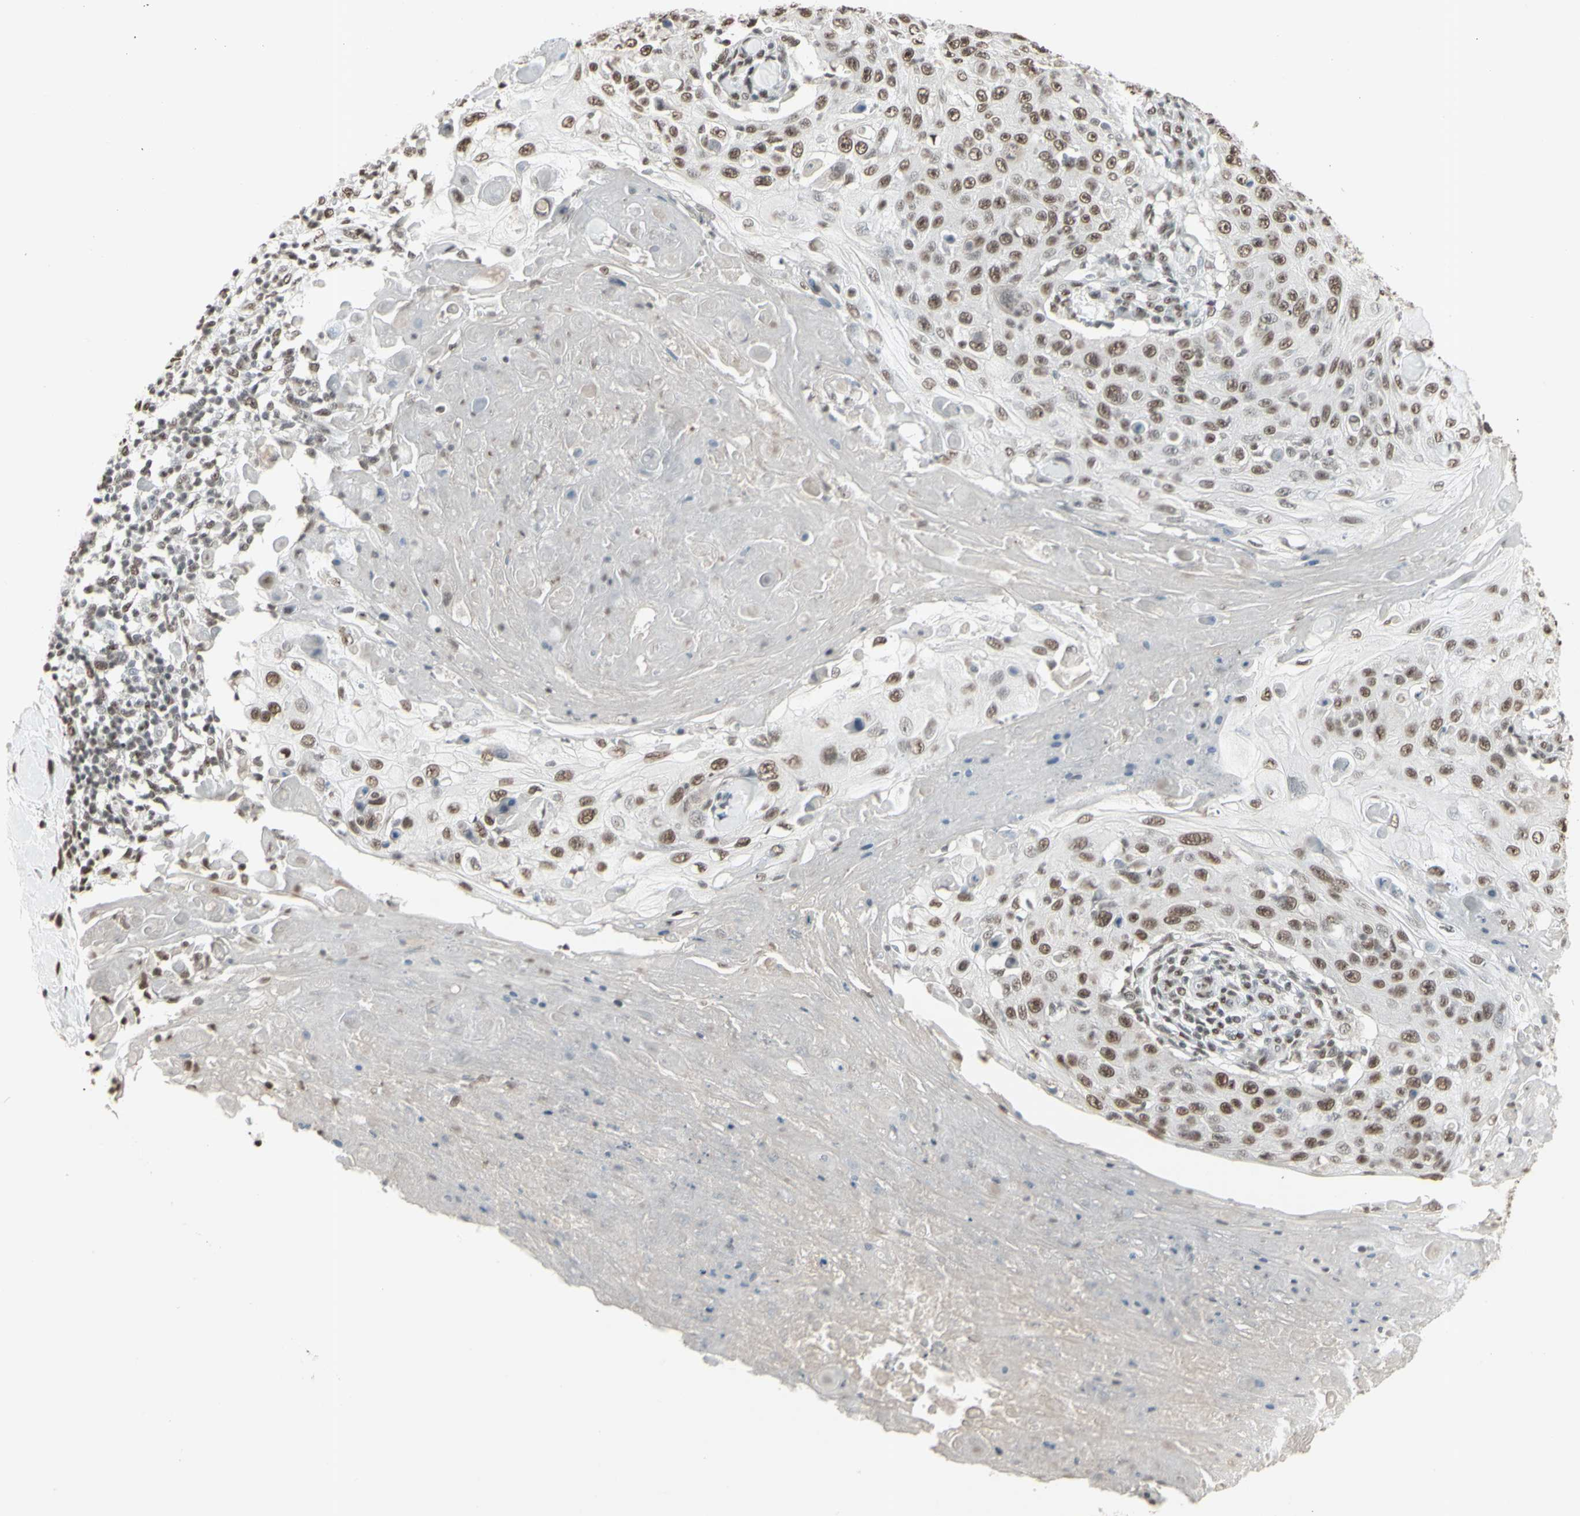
{"staining": {"intensity": "moderate", "quantity": ">75%", "location": "nuclear"}, "tissue": "skin cancer", "cell_type": "Tumor cells", "image_type": "cancer", "snomed": [{"axis": "morphology", "description": "Squamous cell carcinoma, NOS"}, {"axis": "topography", "description": "Skin"}], "caption": "Brown immunohistochemical staining in squamous cell carcinoma (skin) displays moderate nuclear positivity in approximately >75% of tumor cells. The staining was performed using DAB (3,3'-diaminobenzidine) to visualize the protein expression in brown, while the nuclei were stained in blue with hematoxylin (Magnification: 20x).", "gene": "TRIM28", "patient": {"sex": "male", "age": 86}}